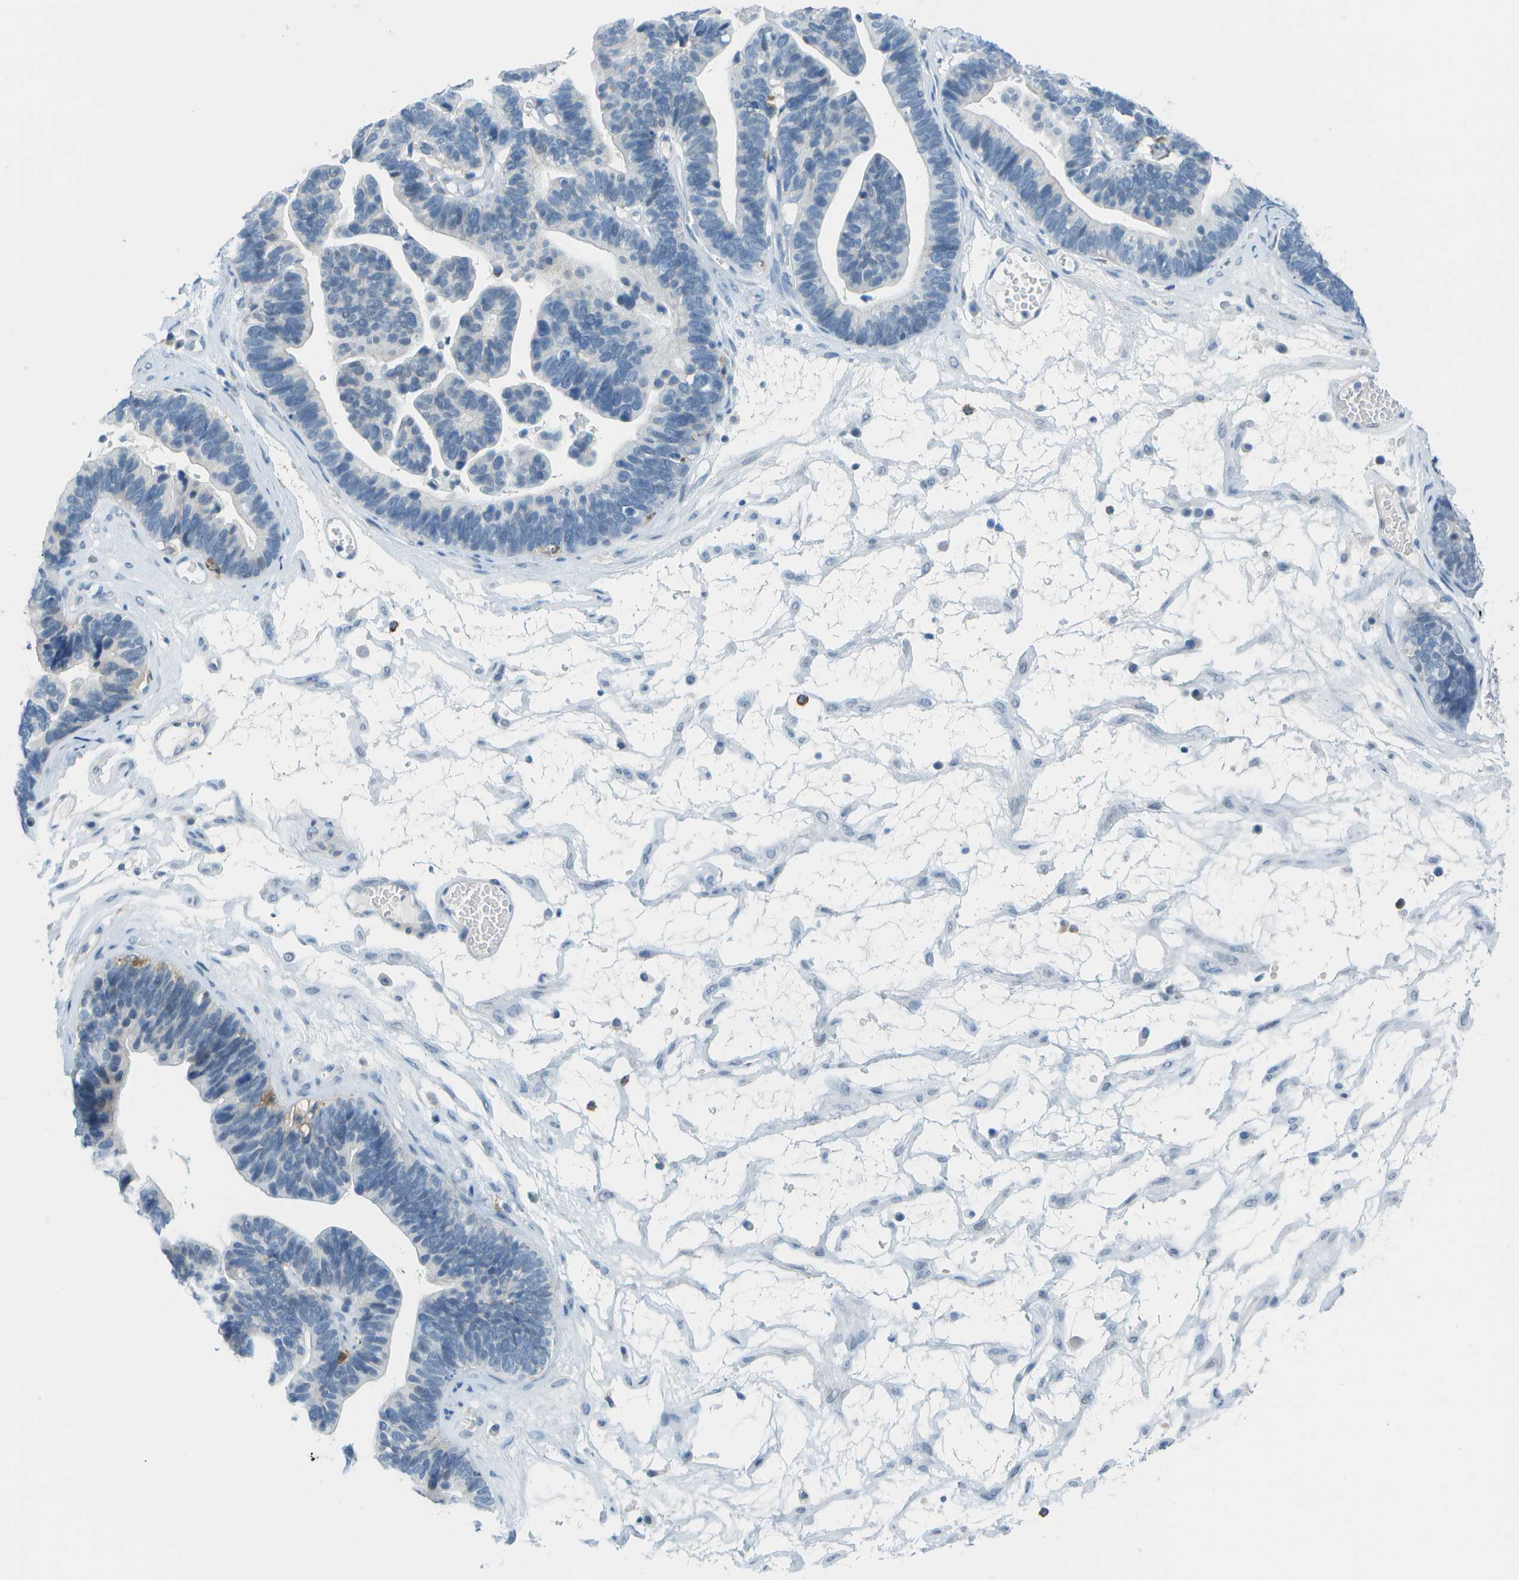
{"staining": {"intensity": "negative", "quantity": "none", "location": "none"}, "tissue": "ovarian cancer", "cell_type": "Tumor cells", "image_type": "cancer", "snomed": [{"axis": "morphology", "description": "Cystadenocarcinoma, serous, NOS"}, {"axis": "topography", "description": "Ovary"}], "caption": "Ovarian cancer (serous cystadenocarcinoma) stained for a protein using IHC displays no expression tumor cells.", "gene": "ZBTB43", "patient": {"sex": "female", "age": 56}}